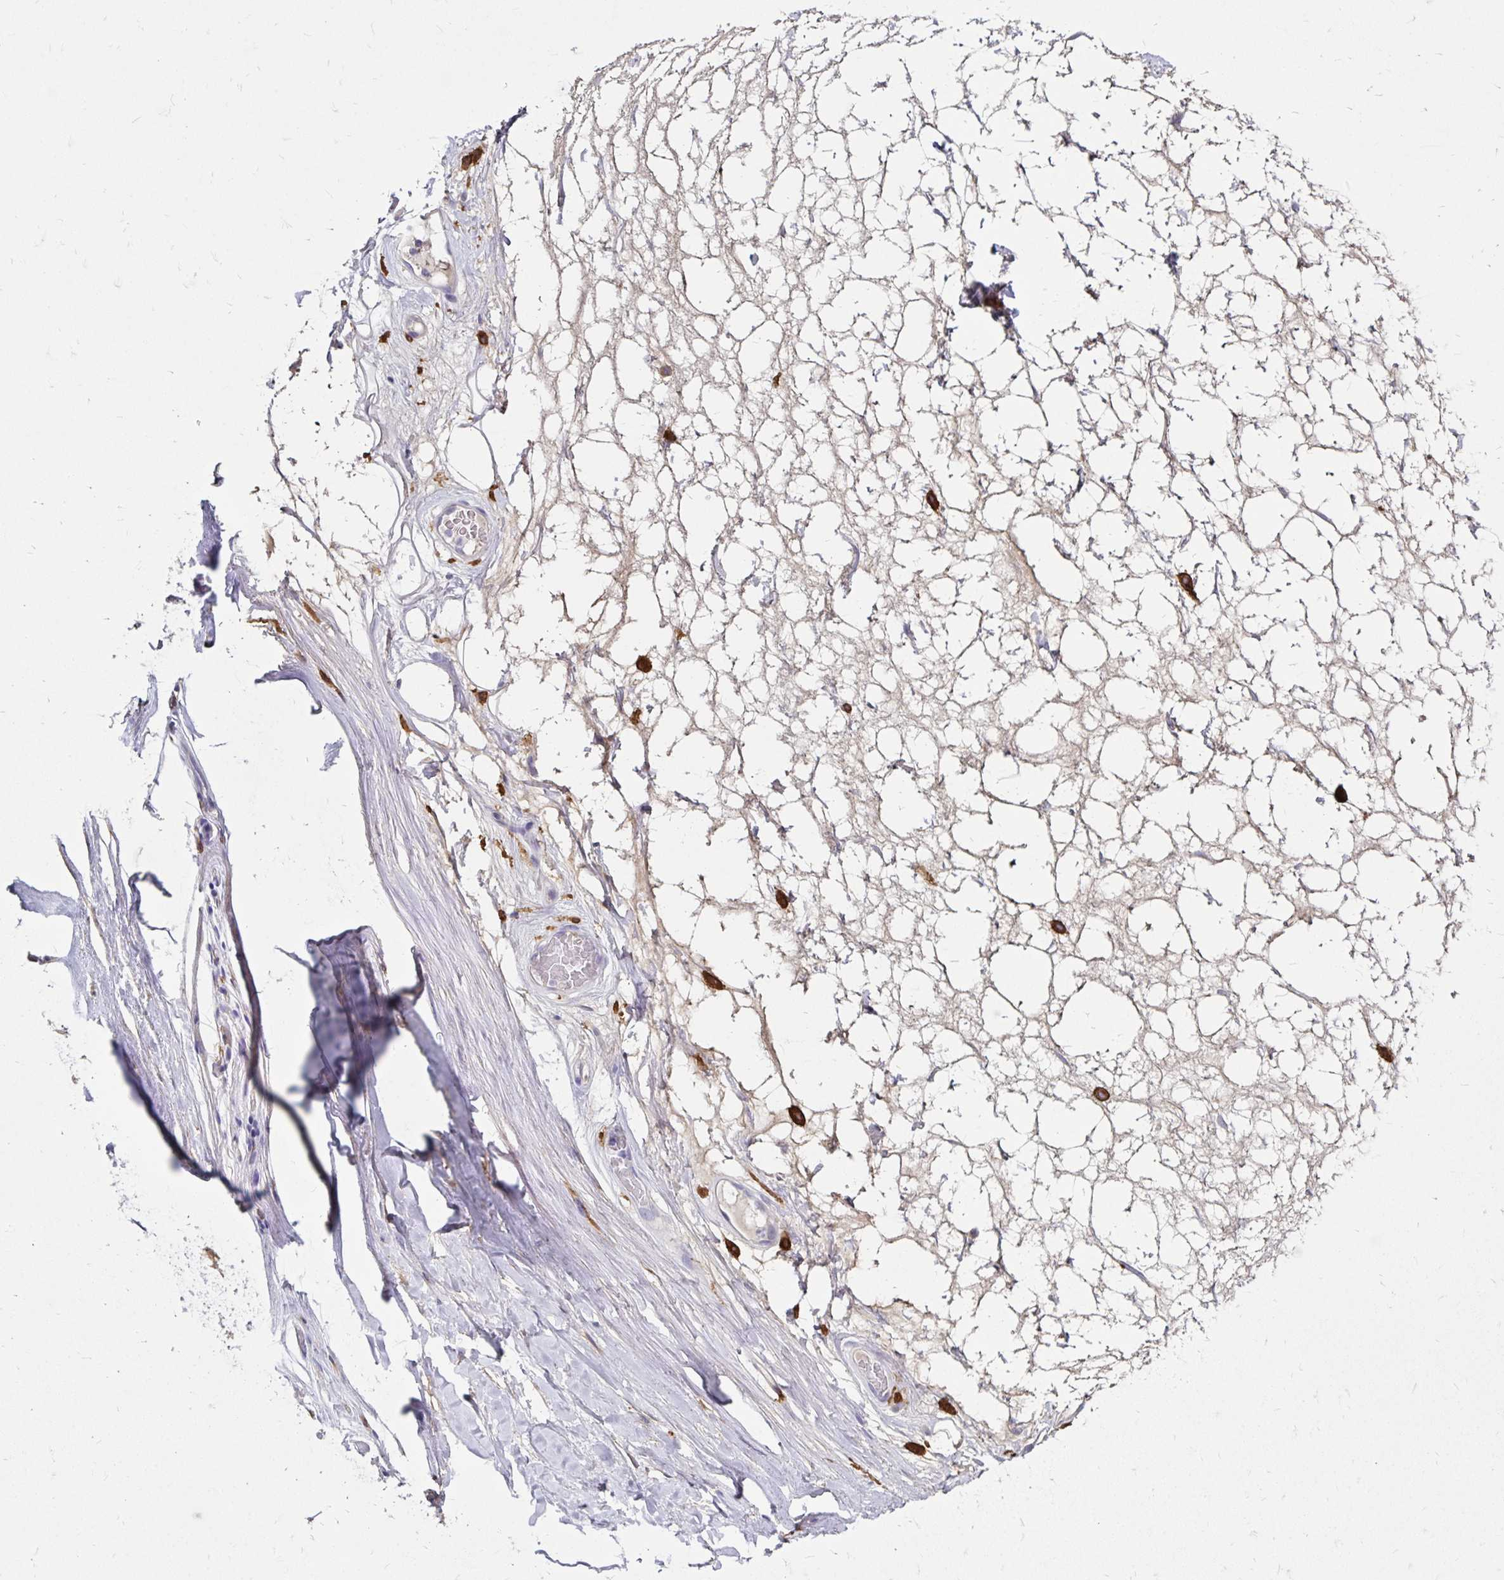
{"staining": {"intensity": "negative", "quantity": "none", "location": "none"}, "tissue": "adipose tissue", "cell_type": "Adipocytes", "image_type": "normal", "snomed": [{"axis": "morphology", "description": "Normal tissue, NOS"}, {"axis": "topography", "description": "Lymph node"}, {"axis": "topography", "description": "Cartilage tissue"}, {"axis": "topography", "description": "Nasopharynx"}], "caption": "This is a photomicrograph of immunohistochemistry staining of normal adipose tissue, which shows no expression in adipocytes. (DAB IHC with hematoxylin counter stain).", "gene": "TNS3", "patient": {"sex": "male", "age": 63}}